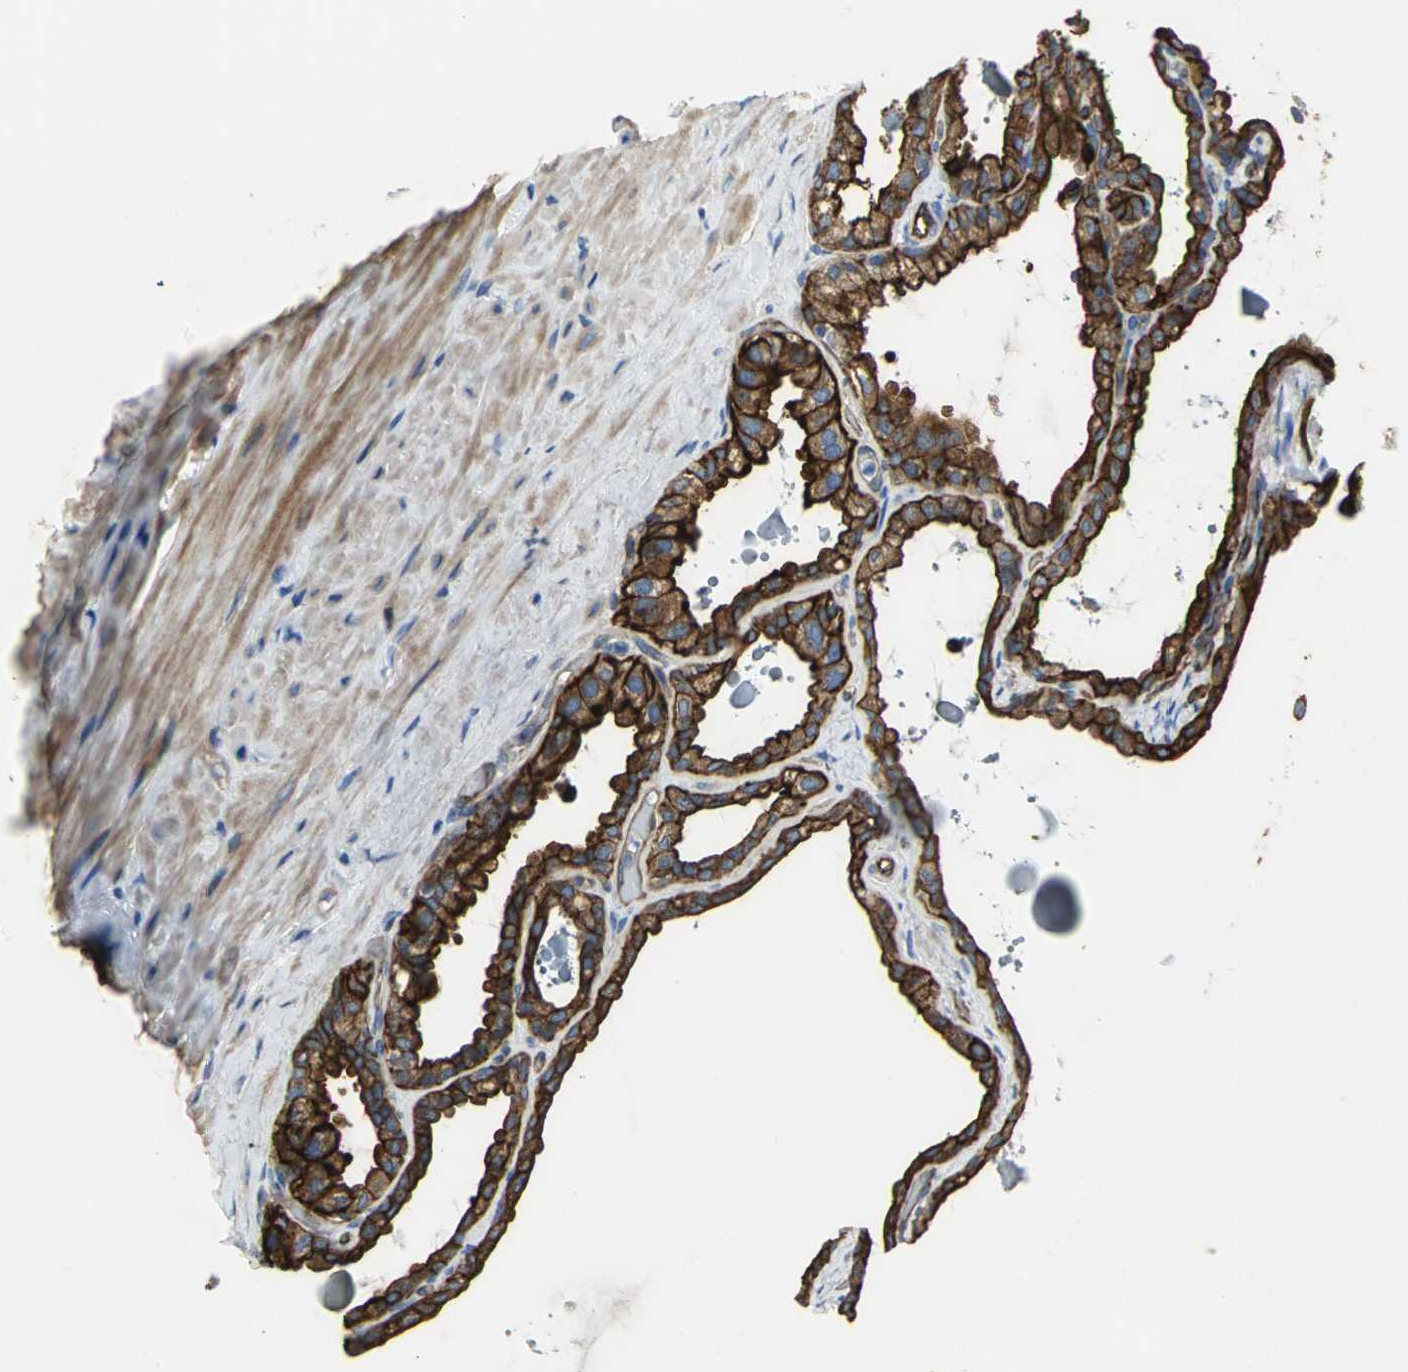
{"staining": {"intensity": "strong", "quantity": ">75%", "location": "cytoplasmic/membranous"}, "tissue": "seminal vesicle", "cell_type": "Glandular cells", "image_type": "normal", "snomed": [{"axis": "morphology", "description": "Normal tissue, NOS"}, {"axis": "morphology", "description": "Inflammation, NOS"}, {"axis": "topography", "description": "Urinary bladder"}, {"axis": "topography", "description": "Prostate"}, {"axis": "topography", "description": "Seminal veicle"}], "caption": "A micrograph of seminal vesicle stained for a protein shows strong cytoplasmic/membranous brown staining in glandular cells.", "gene": "FLNB", "patient": {"sex": "male", "age": 82}}